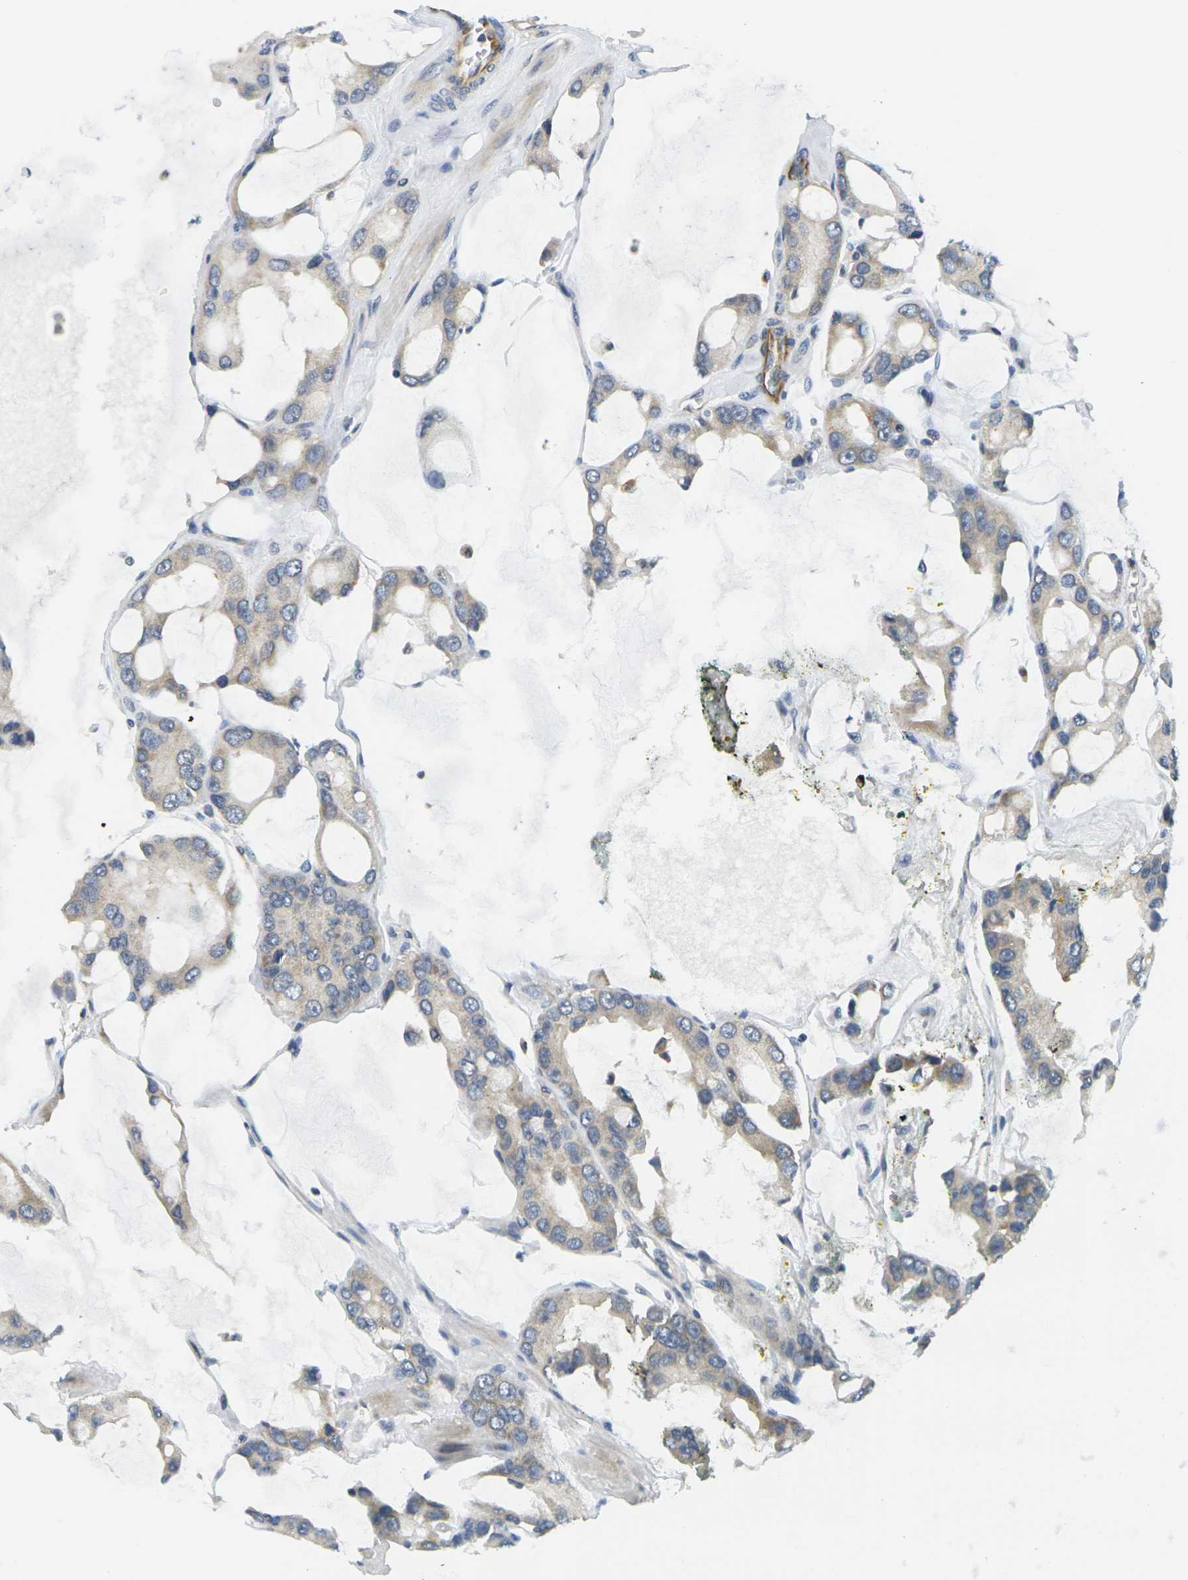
{"staining": {"intensity": "weak", "quantity": "<25%", "location": "cytoplasmic/membranous"}, "tissue": "prostate cancer", "cell_type": "Tumor cells", "image_type": "cancer", "snomed": [{"axis": "morphology", "description": "Adenocarcinoma, High grade"}, {"axis": "topography", "description": "Prostate"}], "caption": "A high-resolution micrograph shows immunohistochemistry (IHC) staining of adenocarcinoma (high-grade) (prostate), which displays no significant expression in tumor cells.", "gene": "MINAR2", "patient": {"sex": "male", "age": 67}}